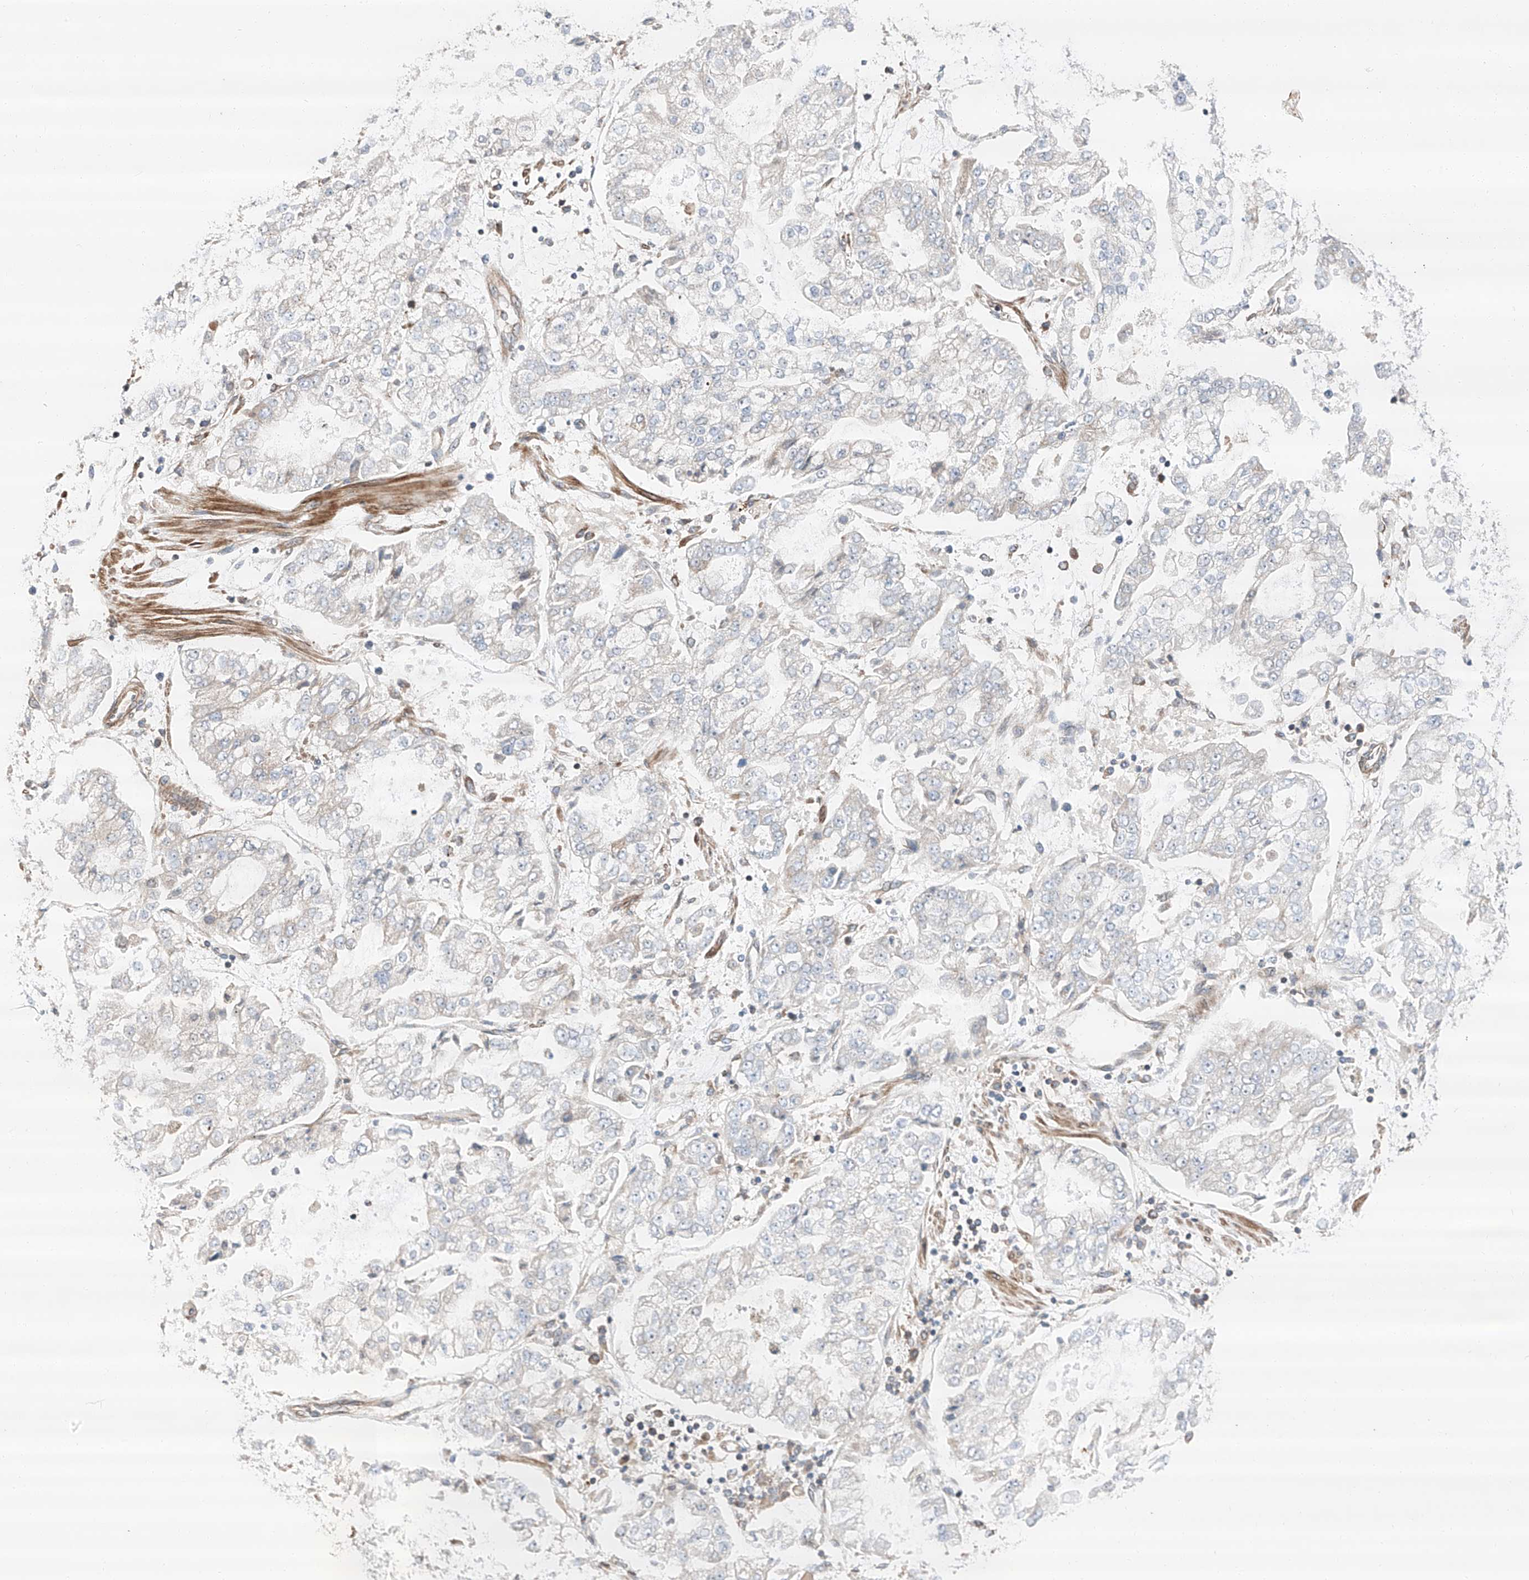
{"staining": {"intensity": "negative", "quantity": "none", "location": "none"}, "tissue": "stomach cancer", "cell_type": "Tumor cells", "image_type": "cancer", "snomed": [{"axis": "morphology", "description": "Adenocarcinoma, NOS"}, {"axis": "topography", "description": "Stomach"}], "caption": "An IHC image of adenocarcinoma (stomach) is shown. There is no staining in tumor cells of adenocarcinoma (stomach).", "gene": "ZC3H15", "patient": {"sex": "male", "age": 76}}